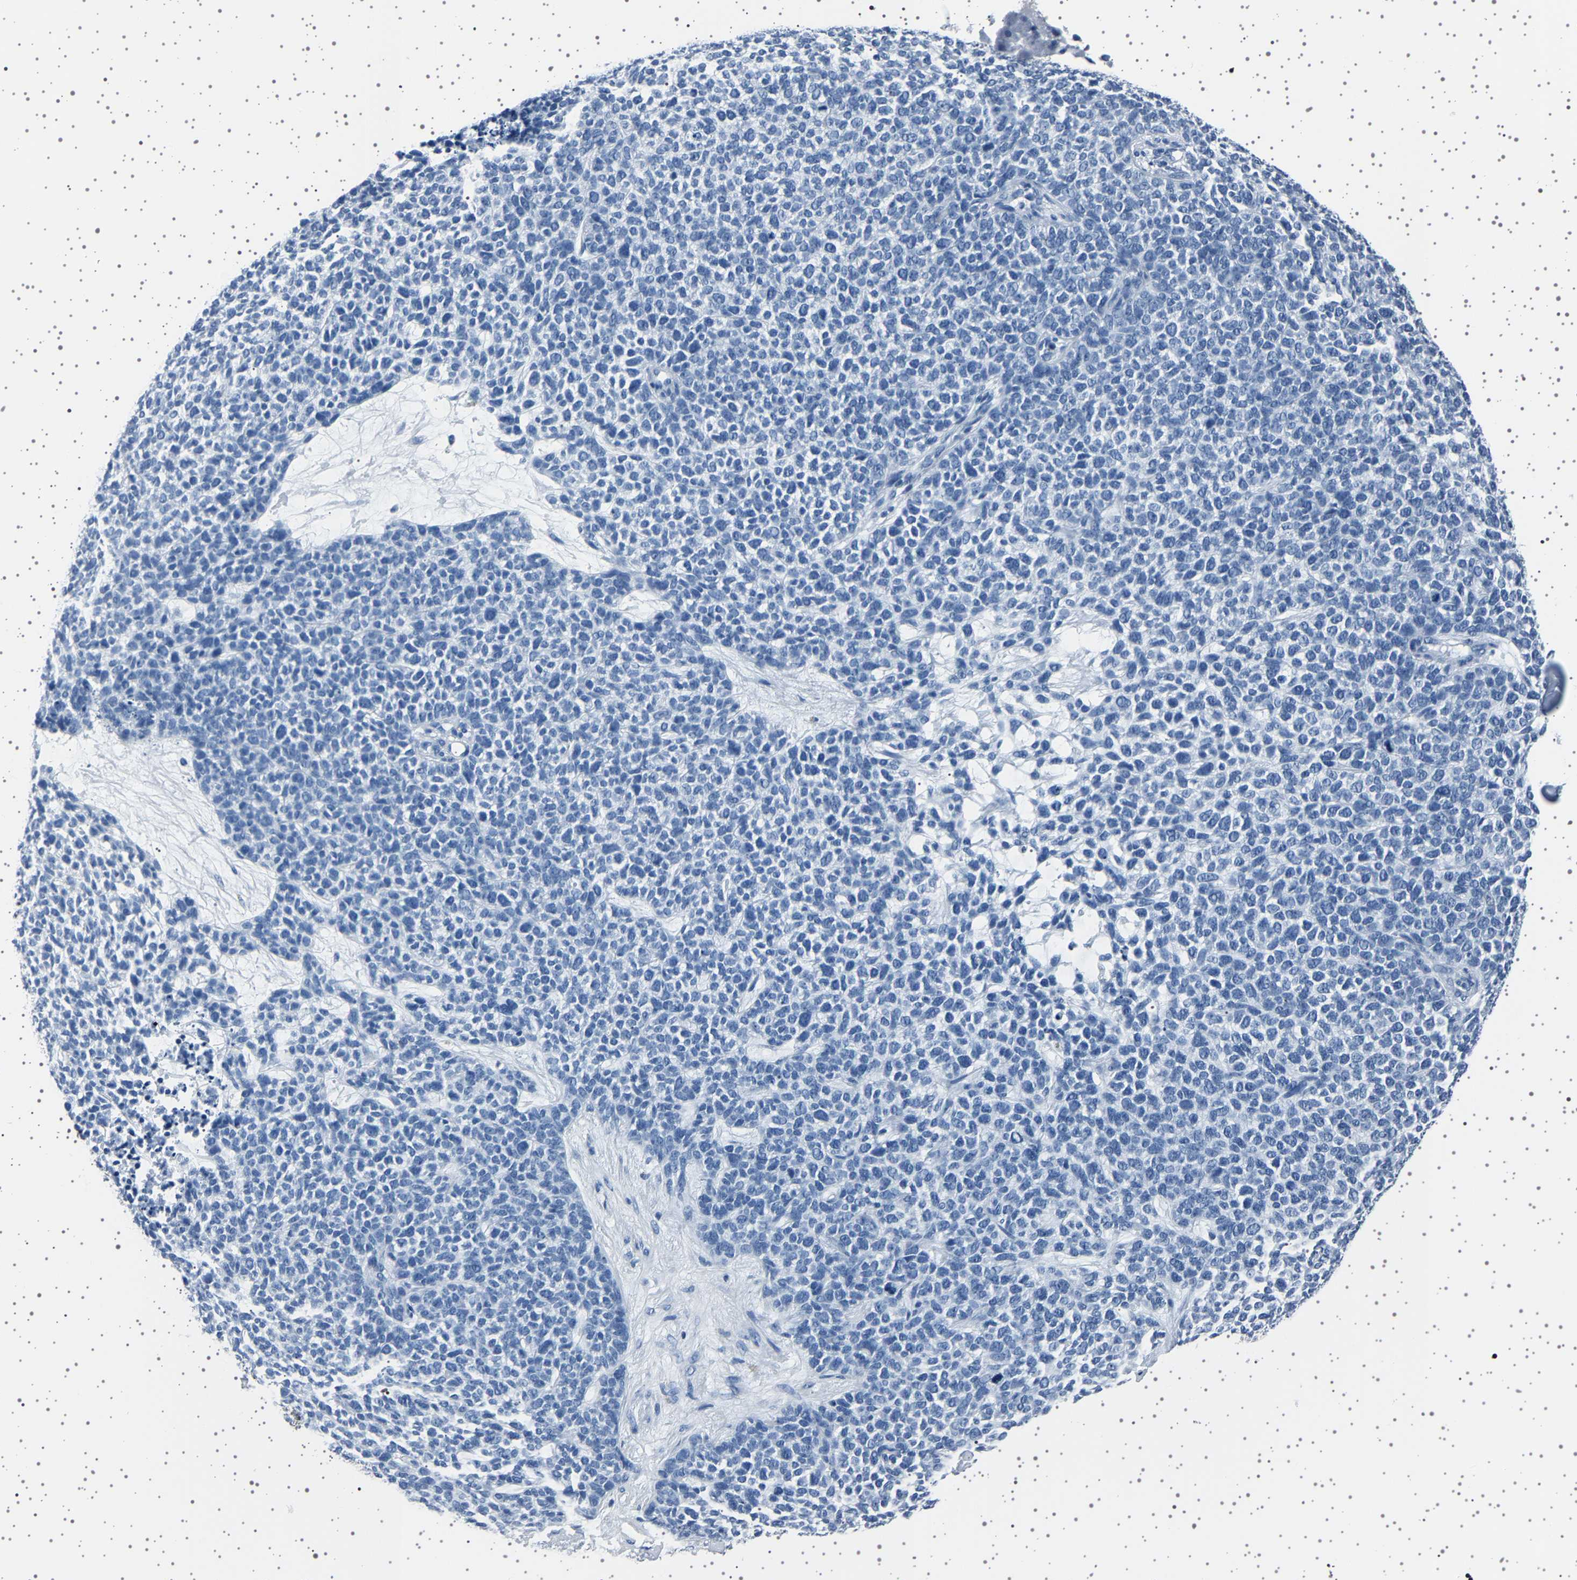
{"staining": {"intensity": "negative", "quantity": "none", "location": "none"}, "tissue": "skin cancer", "cell_type": "Tumor cells", "image_type": "cancer", "snomed": [{"axis": "morphology", "description": "Basal cell carcinoma"}, {"axis": "topography", "description": "Skin"}], "caption": "Immunohistochemical staining of human skin basal cell carcinoma demonstrates no significant expression in tumor cells.", "gene": "TFF3", "patient": {"sex": "female", "age": 84}}